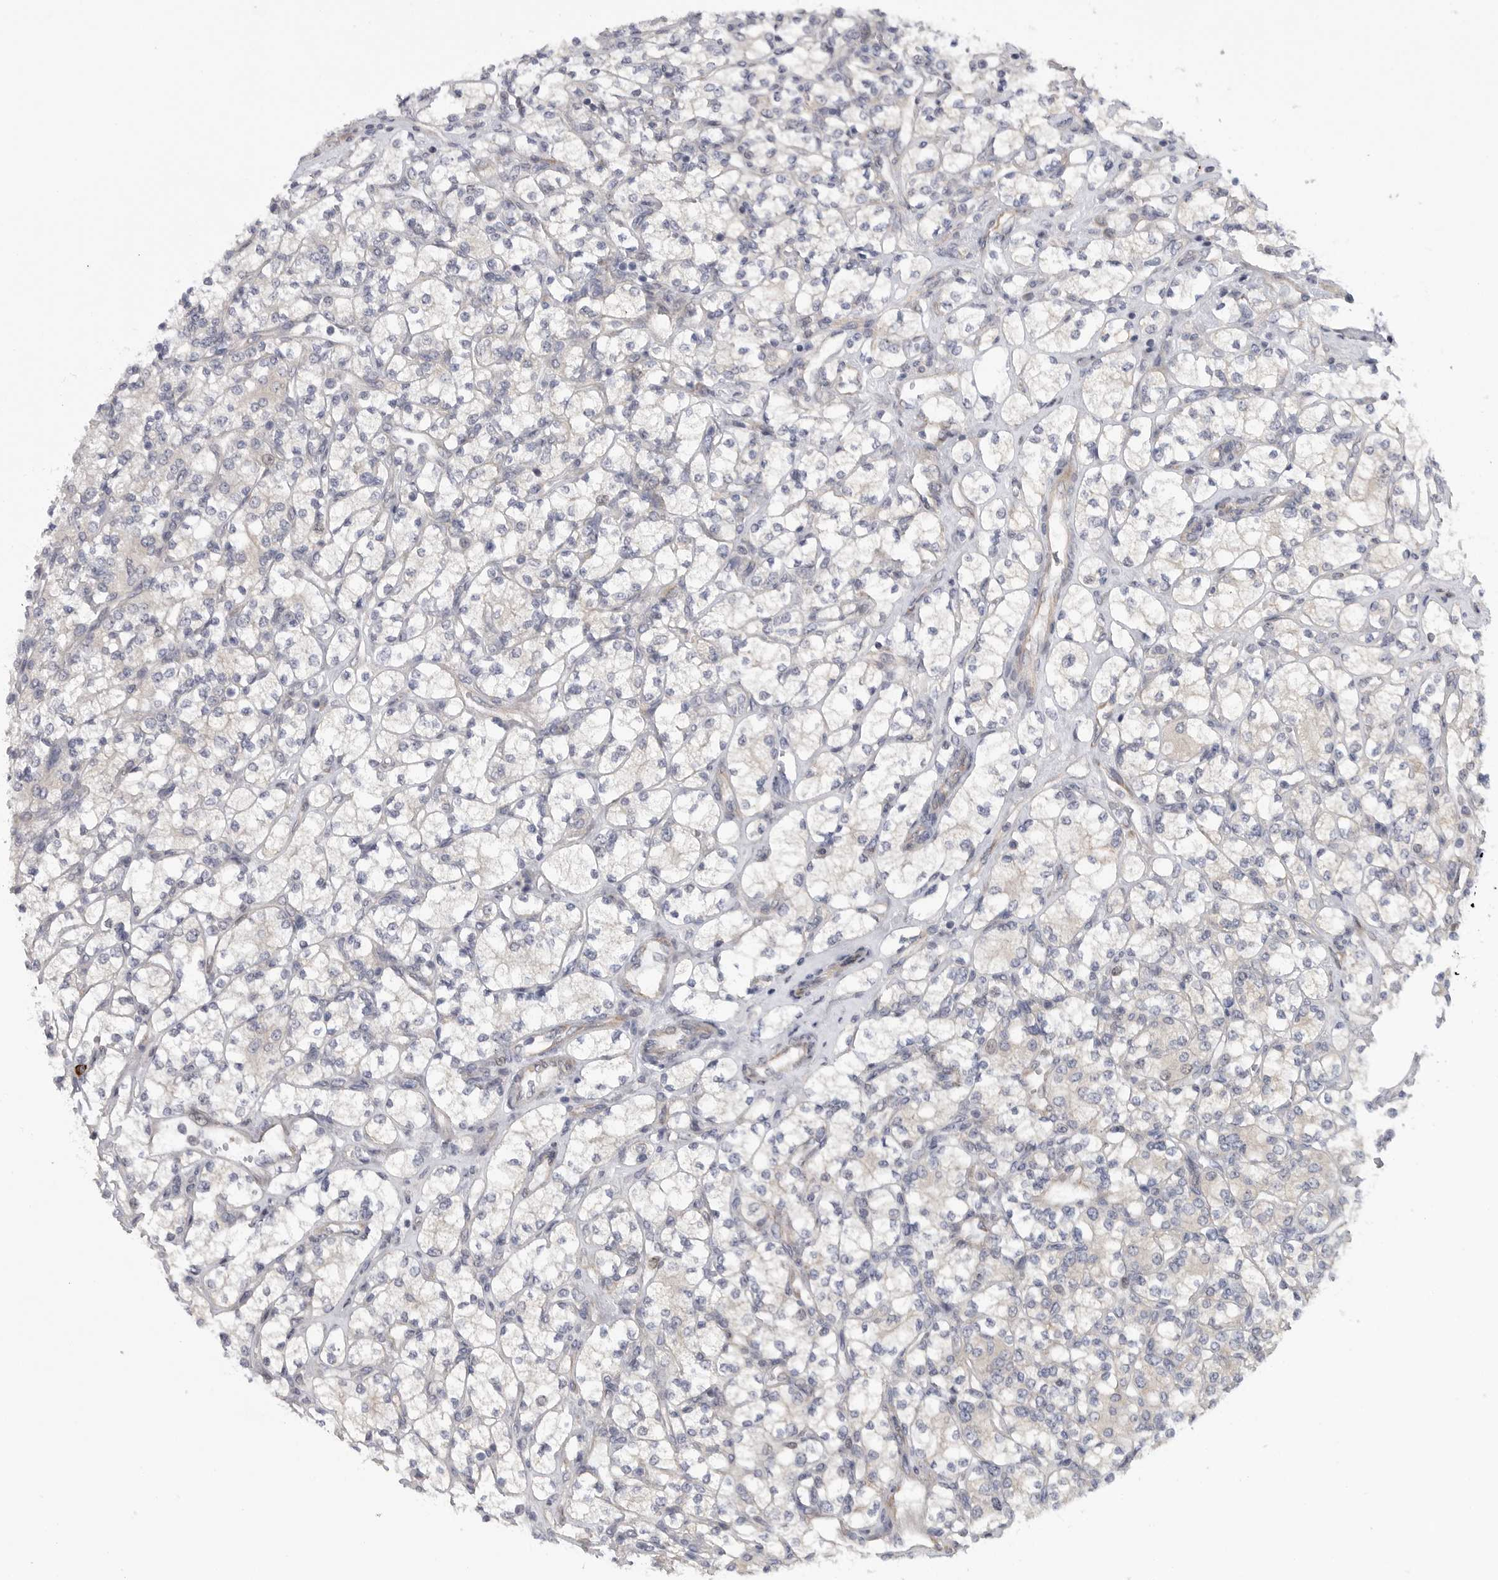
{"staining": {"intensity": "negative", "quantity": "none", "location": "none"}, "tissue": "renal cancer", "cell_type": "Tumor cells", "image_type": "cancer", "snomed": [{"axis": "morphology", "description": "Adenocarcinoma, NOS"}, {"axis": "topography", "description": "Kidney"}], "caption": "This is an IHC histopathology image of human renal cancer (adenocarcinoma). There is no expression in tumor cells.", "gene": "FBXO43", "patient": {"sex": "male", "age": 77}}